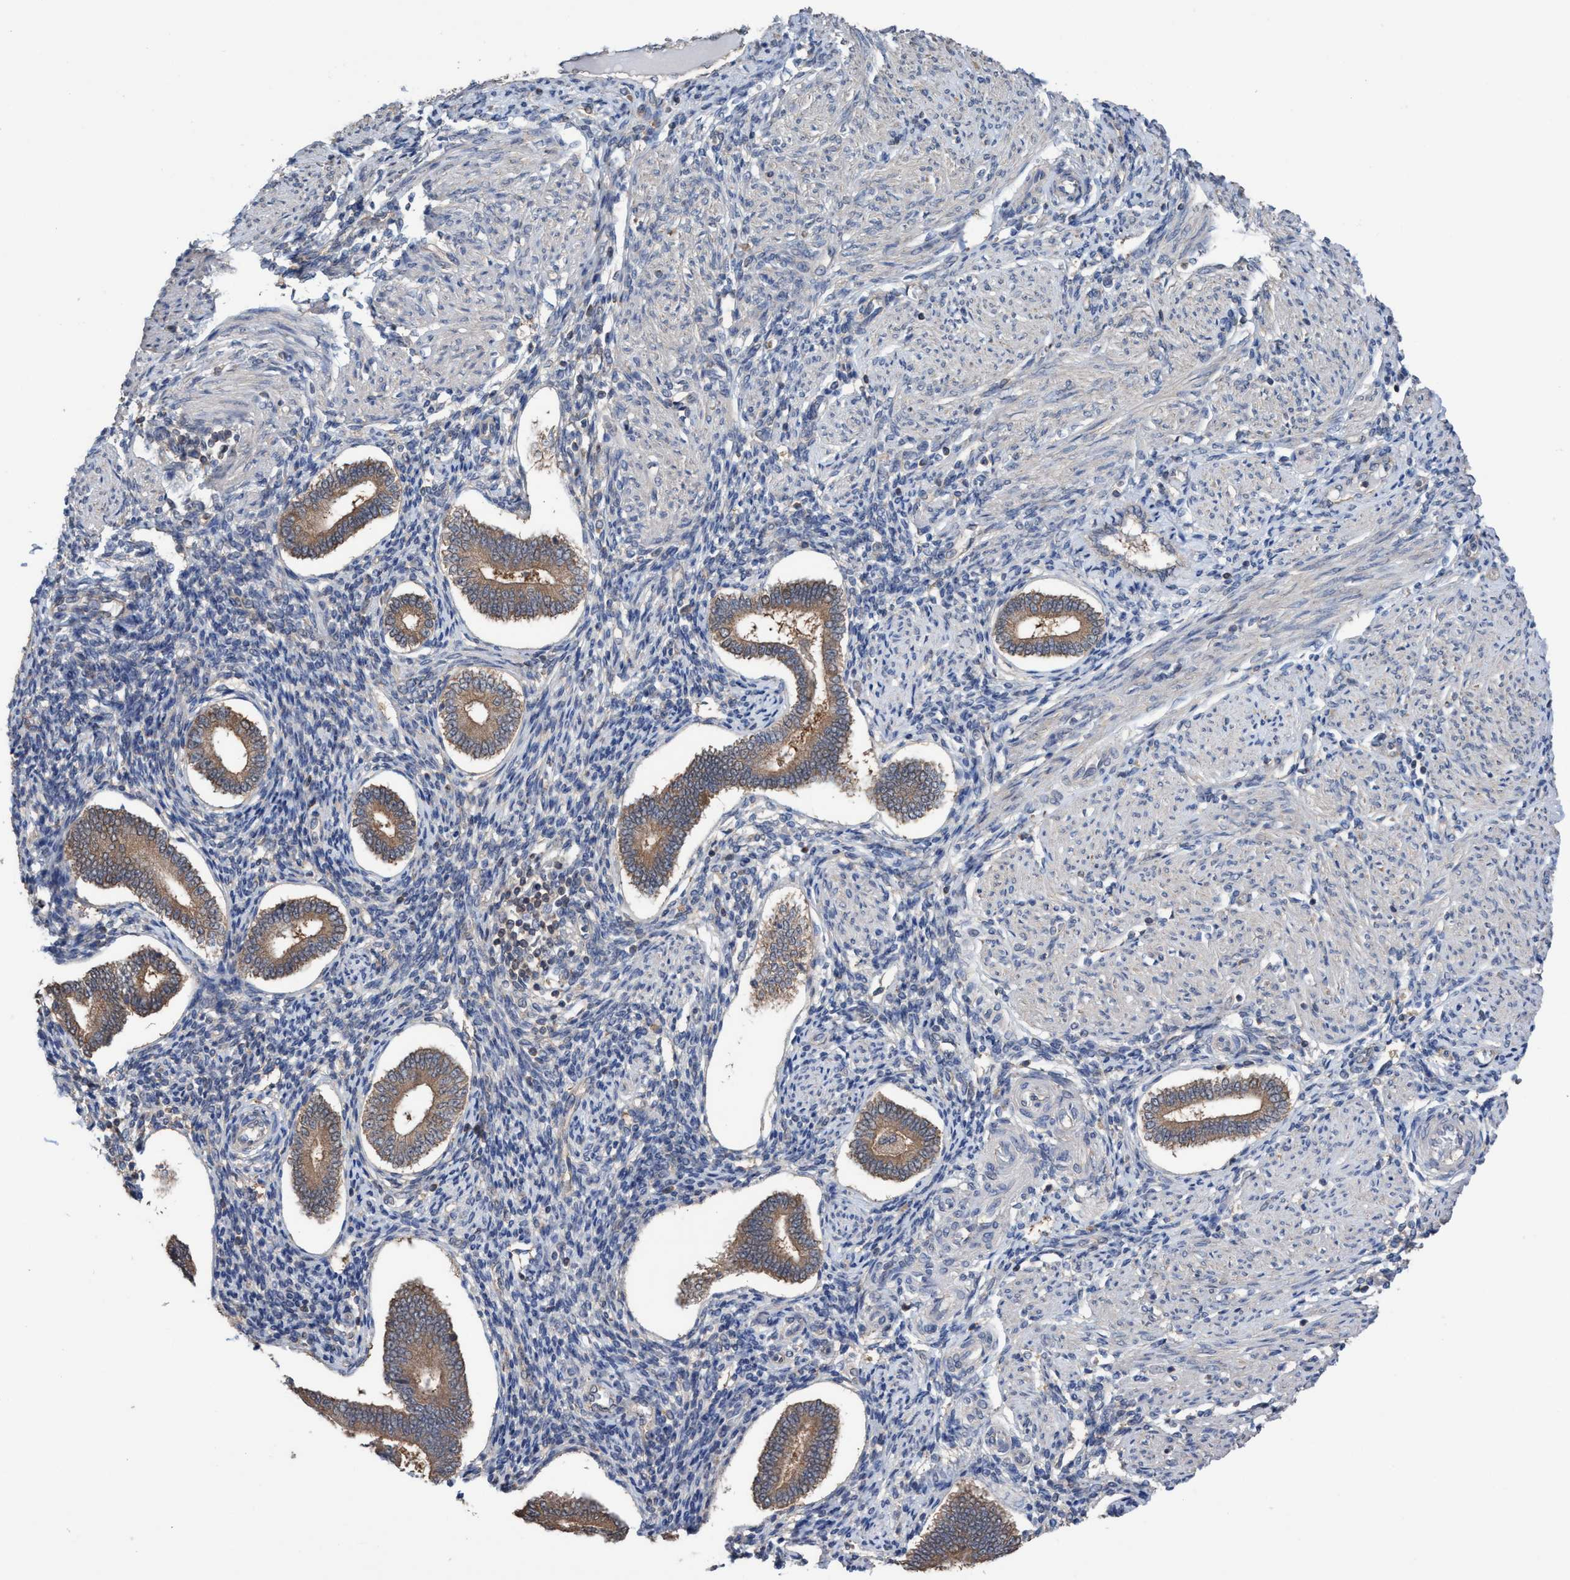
{"staining": {"intensity": "negative", "quantity": "none", "location": "none"}, "tissue": "endometrium", "cell_type": "Cells in endometrial stroma", "image_type": "normal", "snomed": [{"axis": "morphology", "description": "Normal tissue, NOS"}, {"axis": "topography", "description": "Endometrium"}], "caption": "This is an IHC image of unremarkable human endometrium. There is no staining in cells in endometrial stroma.", "gene": "GLOD4", "patient": {"sex": "female", "age": 42}}